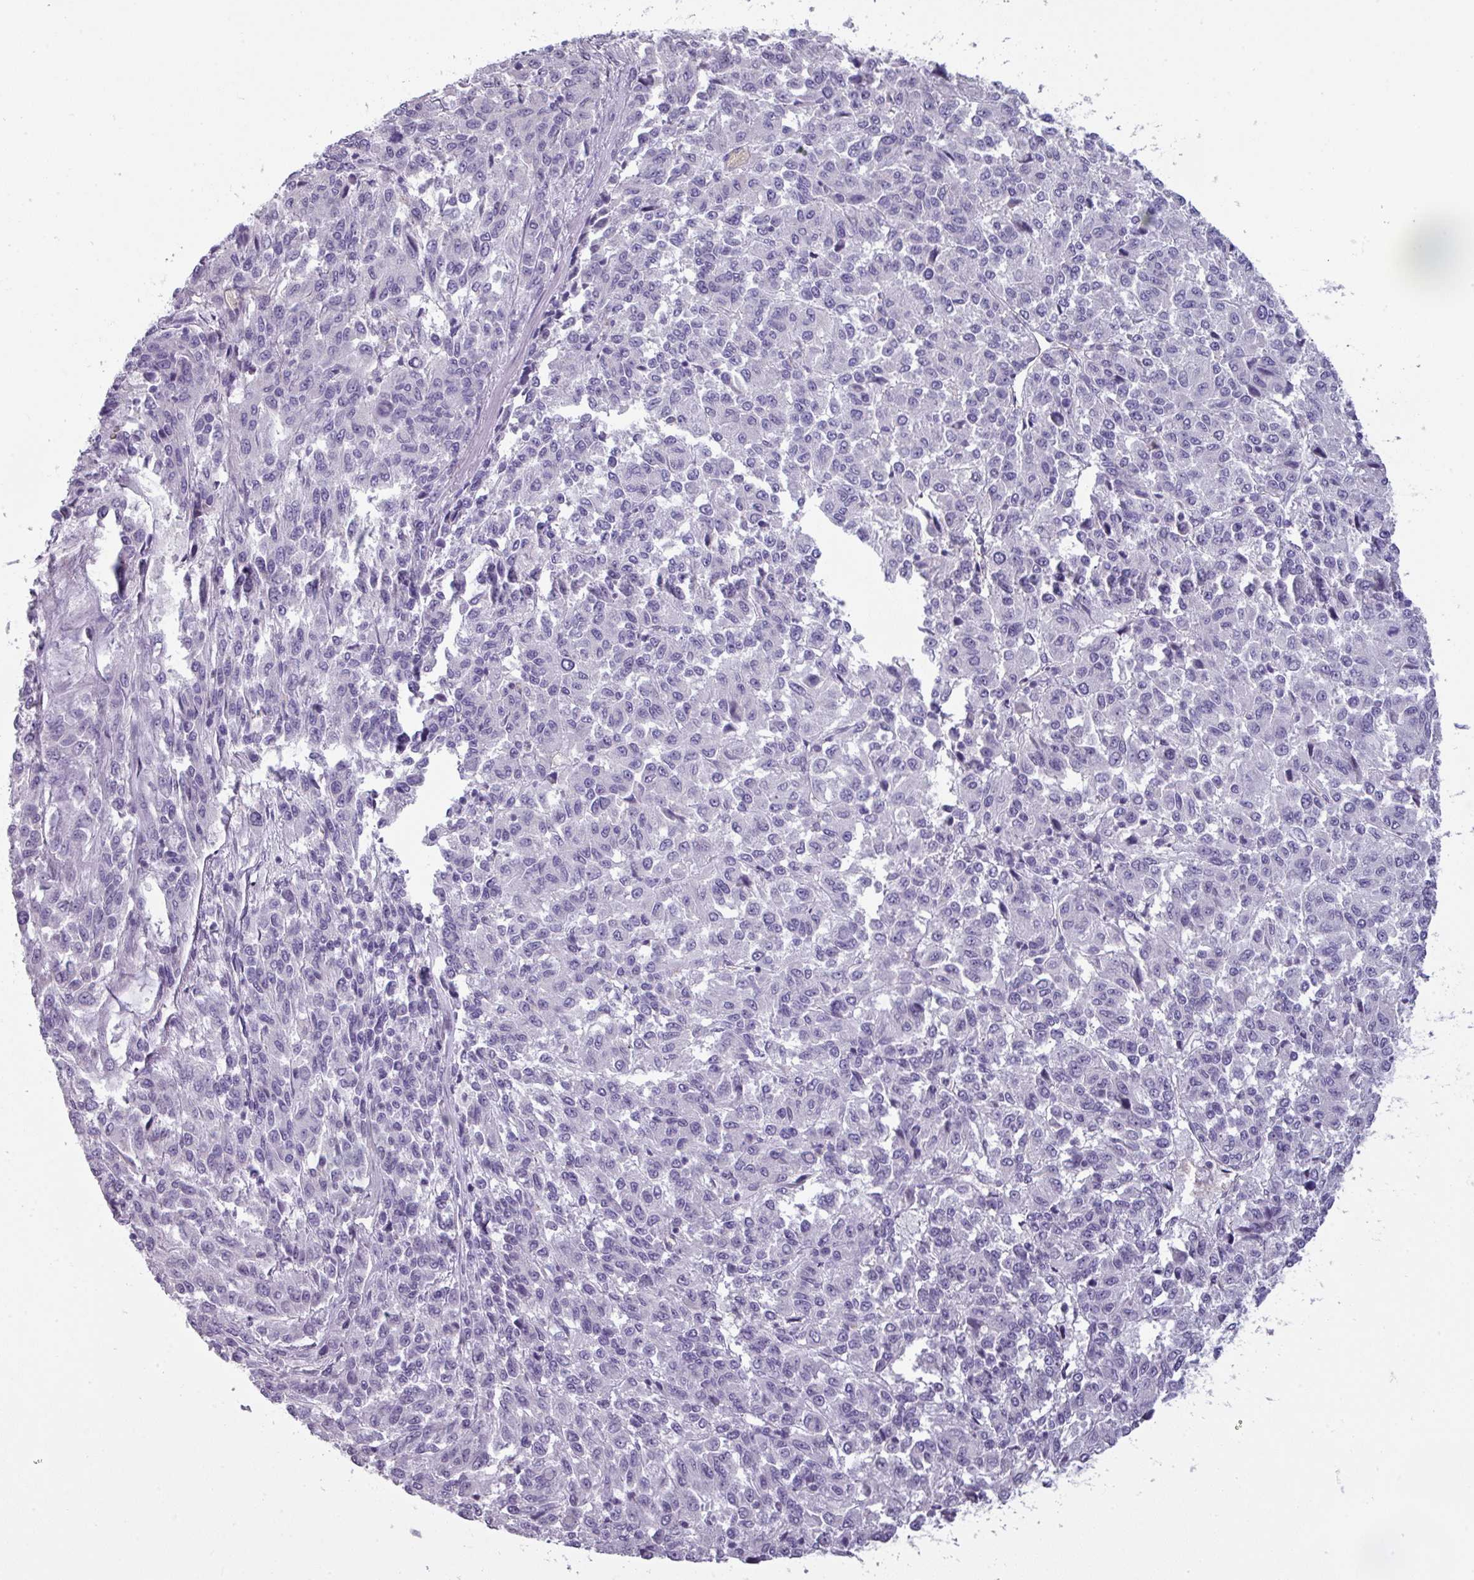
{"staining": {"intensity": "negative", "quantity": "none", "location": "none"}, "tissue": "melanoma", "cell_type": "Tumor cells", "image_type": "cancer", "snomed": [{"axis": "morphology", "description": "Malignant melanoma, Metastatic site"}, {"axis": "topography", "description": "Lung"}], "caption": "Tumor cells show no significant expression in malignant melanoma (metastatic site).", "gene": "AREL1", "patient": {"sex": "male", "age": 64}}